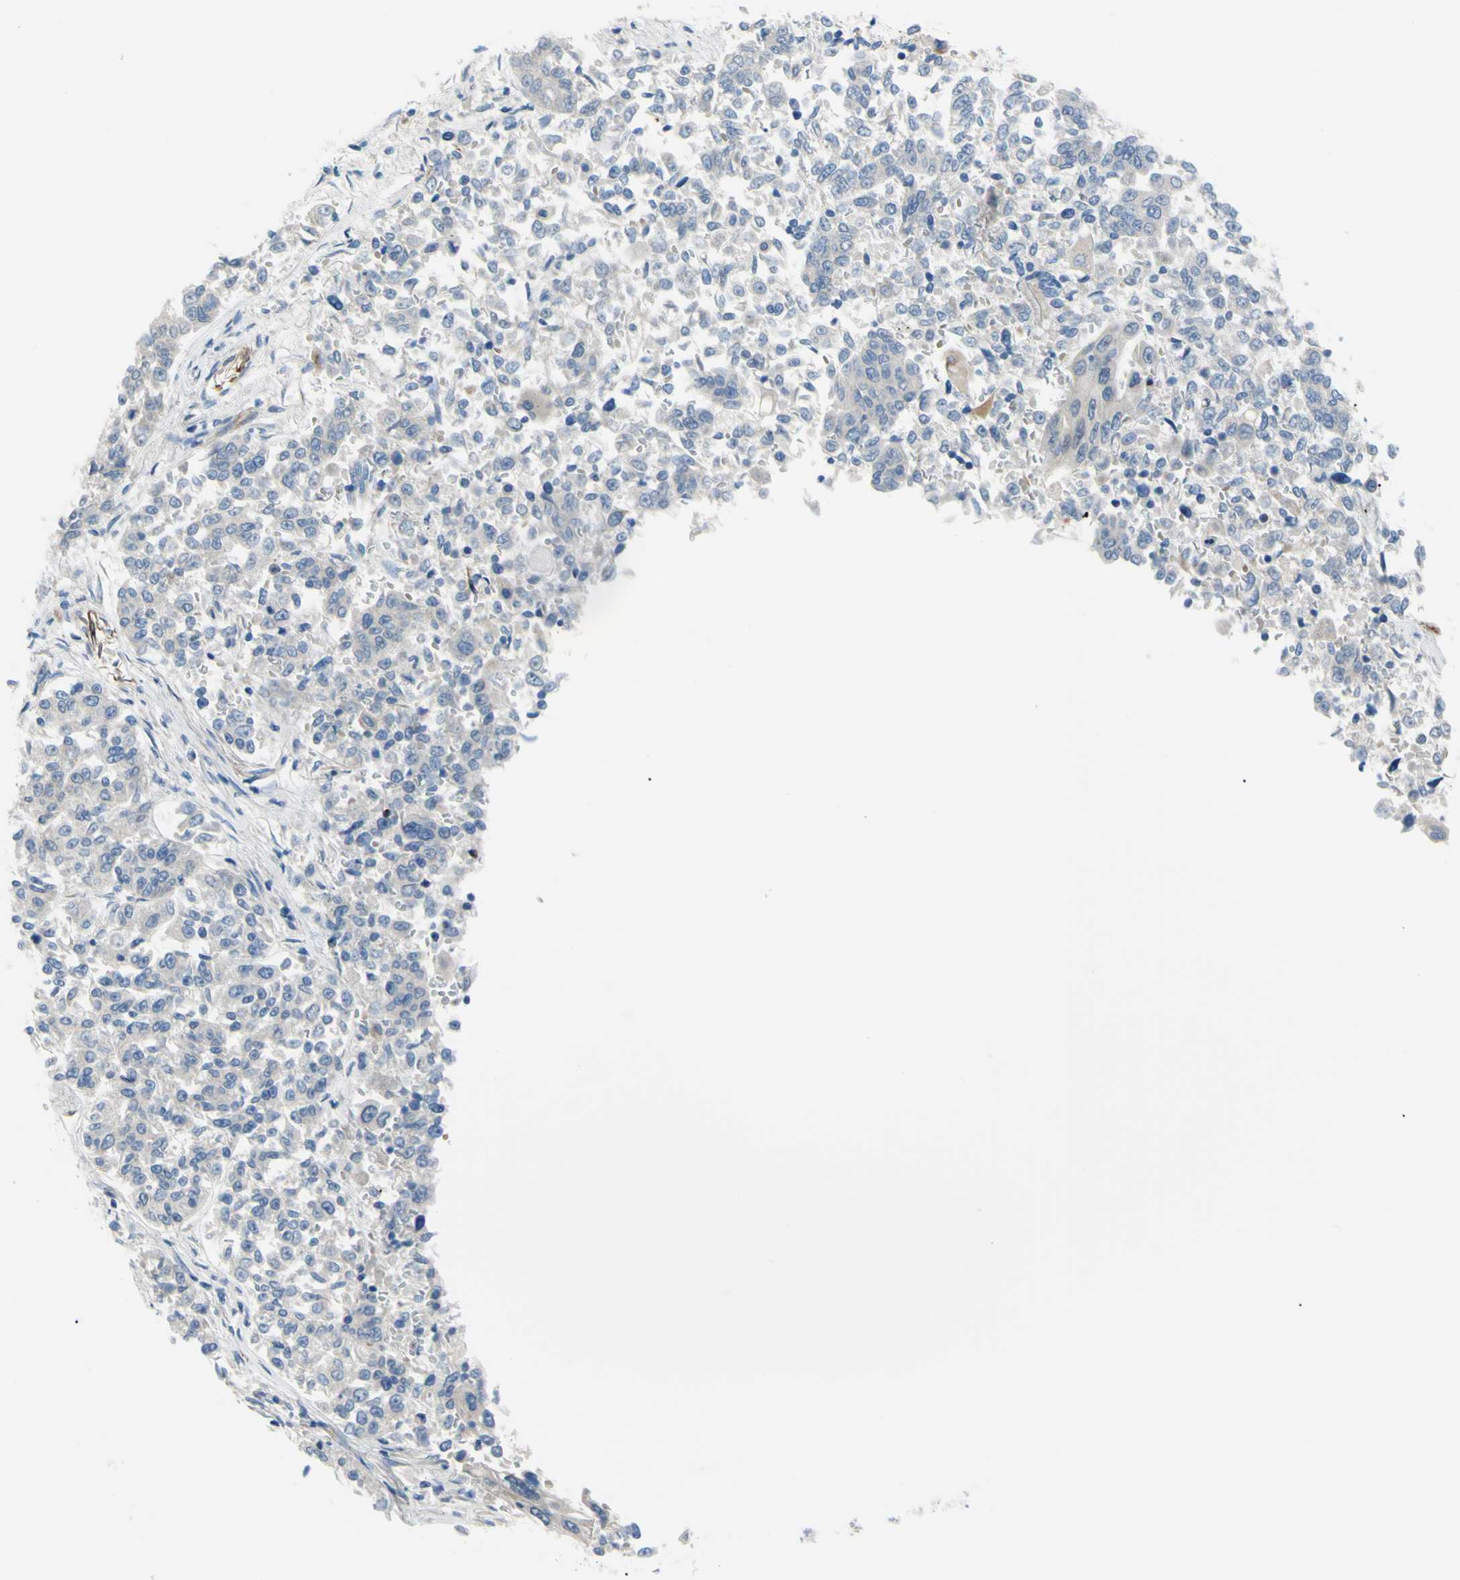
{"staining": {"intensity": "negative", "quantity": "none", "location": "none"}, "tissue": "lung cancer", "cell_type": "Tumor cells", "image_type": "cancer", "snomed": [{"axis": "morphology", "description": "Adenocarcinoma, NOS"}, {"axis": "topography", "description": "Lung"}], "caption": "The photomicrograph displays no staining of tumor cells in lung cancer (adenocarcinoma).", "gene": "PRRG2", "patient": {"sex": "male", "age": 84}}